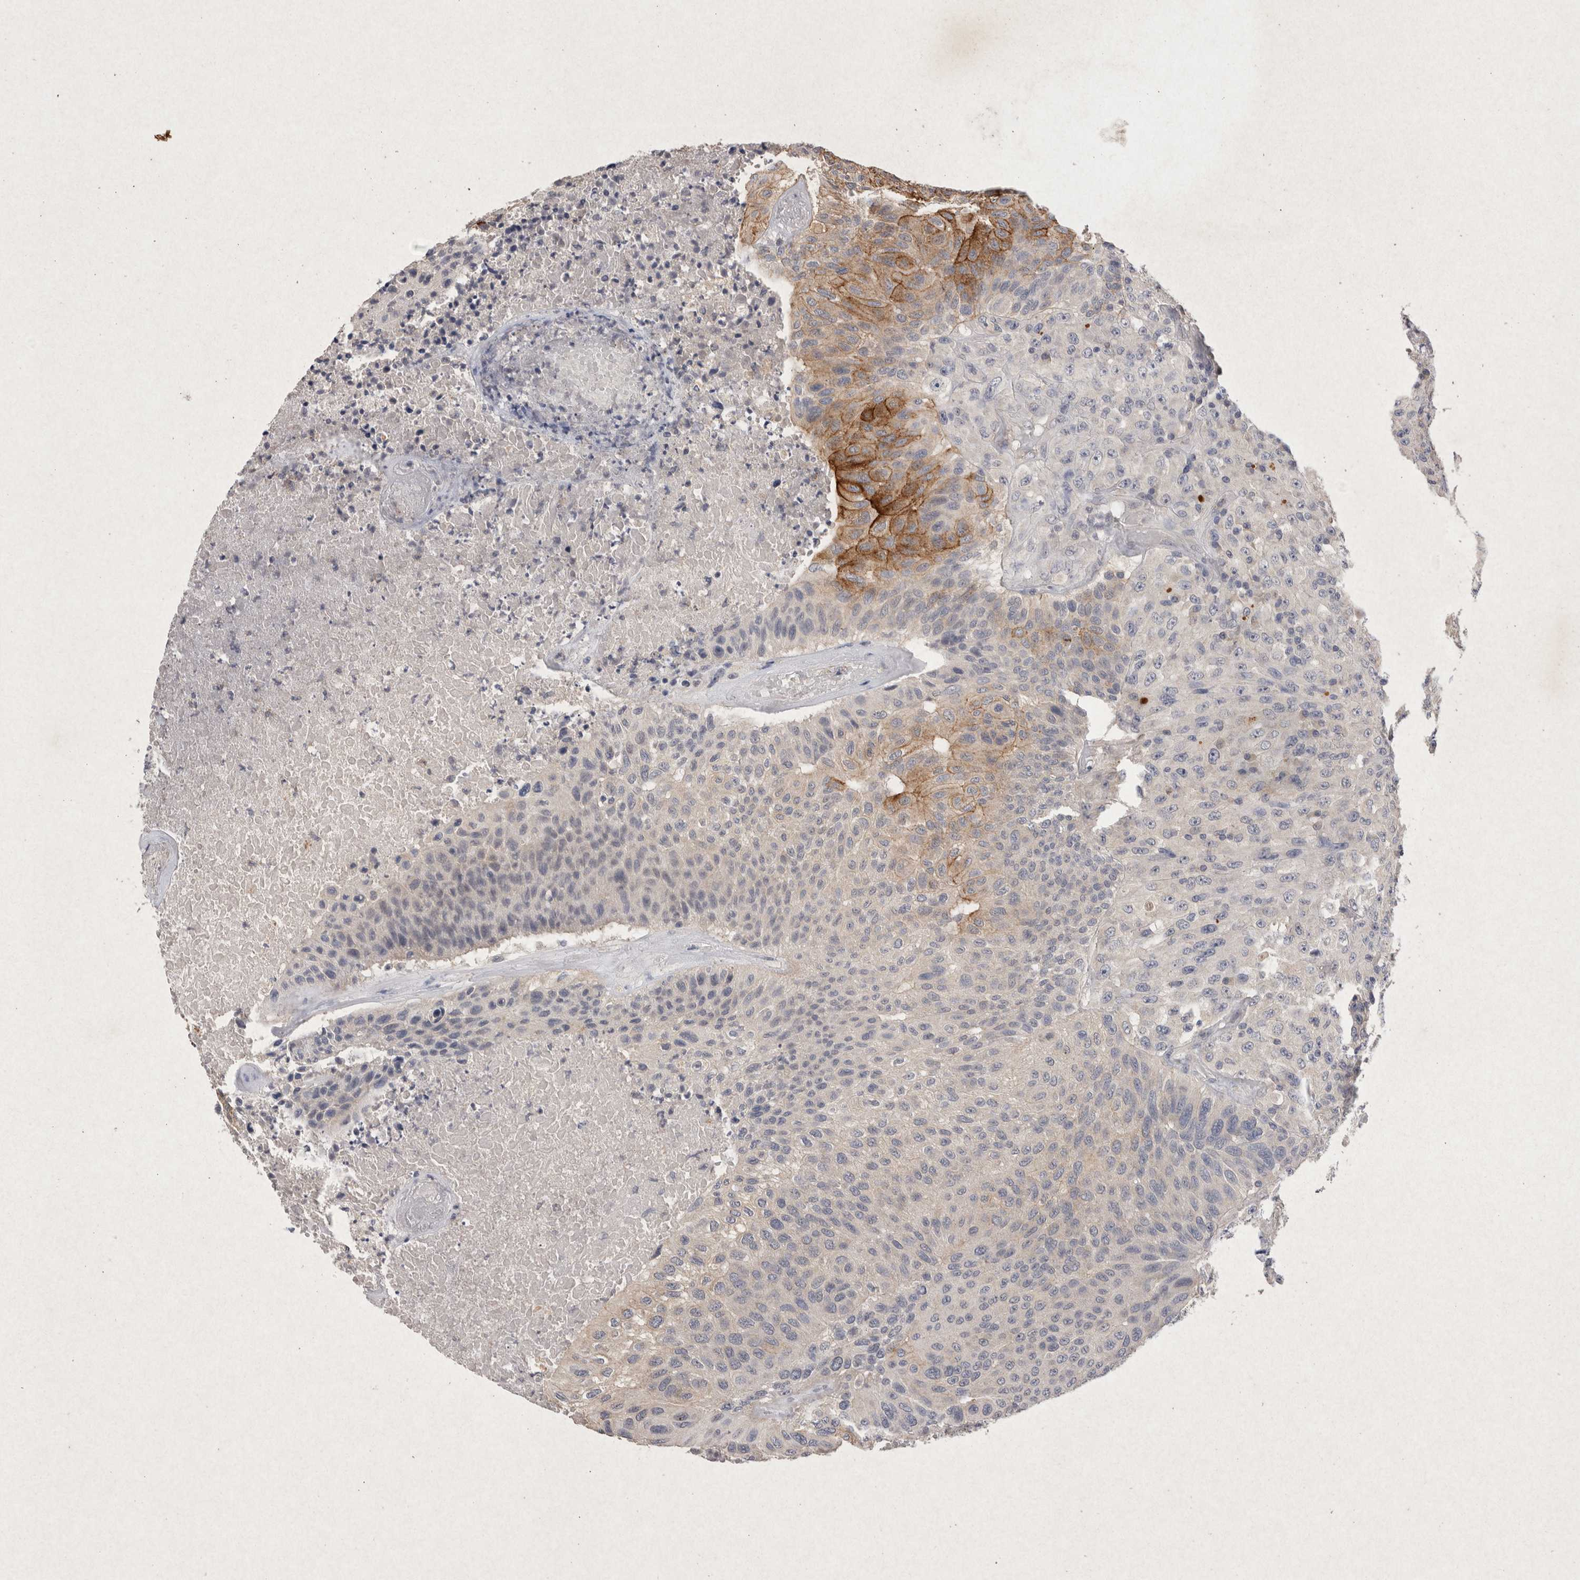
{"staining": {"intensity": "moderate", "quantity": "<25%", "location": "cytoplasmic/membranous"}, "tissue": "urothelial cancer", "cell_type": "Tumor cells", "image_type": "cancer", "snomed": [{"axis": "morphology", "description": "Urothelial carcinoma, High grade"}, {"axis": "topography", "description": "Urinary bladder"}], "caption": "Immunohistochemistry photomicrograph of human urothelial carcinoma (high-grade) stained for a protein (brown), which displays low levels of moderate cytoplasmic/membranous positivity in approximately <25% of tumor cells.", "gene": "RASSF3", "patient": {"sex": "male", "age": 66}}